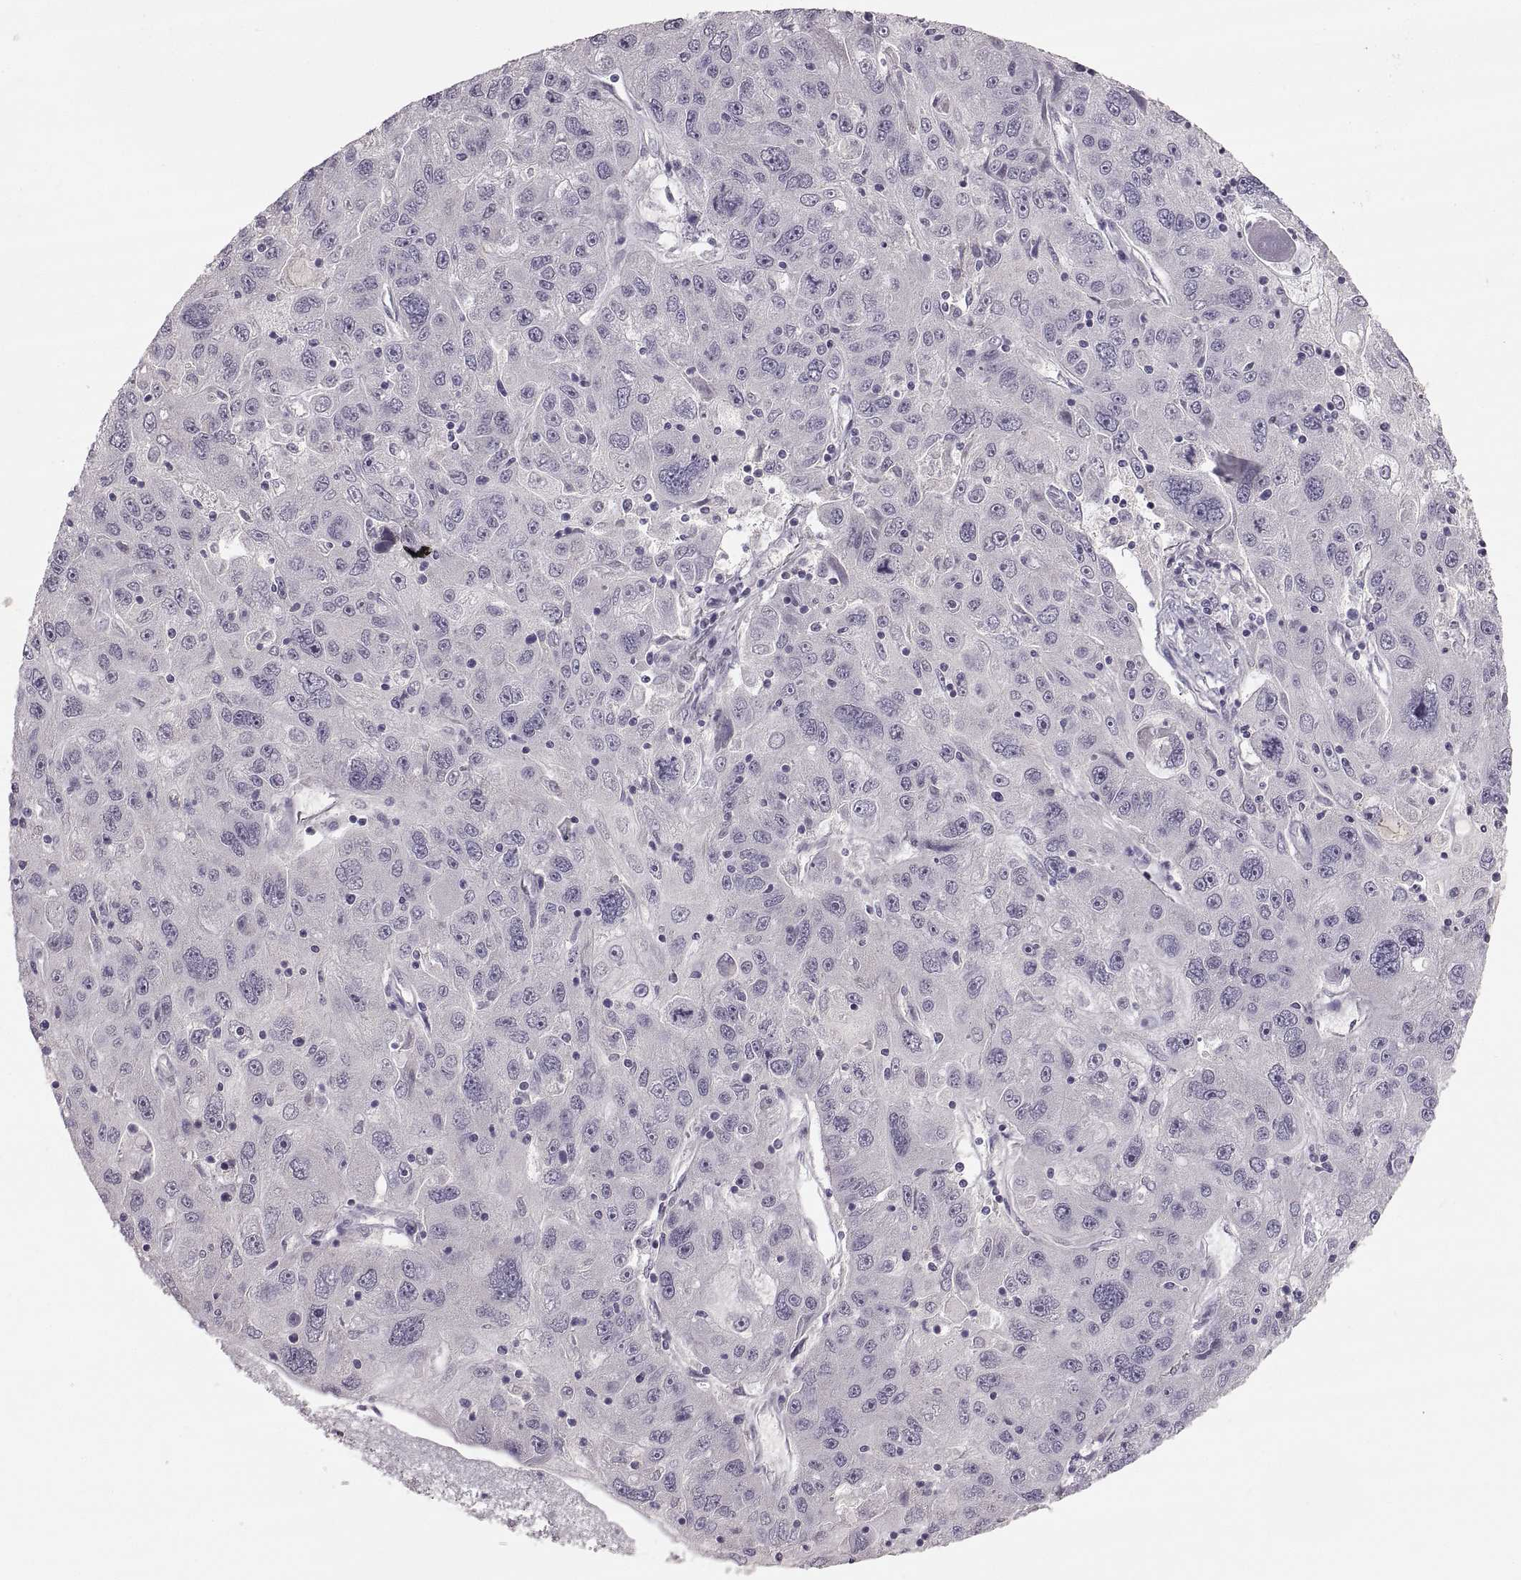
{"staining": {"intensity": "negative", "quantity": "none", "location": "none"}, "tissue": "stomach cancer", "cell_type": "Tumor cells", "image_type": "cancer", "snomed": [{"axis": "morphology", "description": "Adenocarcinoma, NOS"}, {"axis": "topography", "description": "Stomach"}], "caption": "Tumor cells show no significant protein positivity in adenocarcinoma (stomach).", "gene": "CDH2", "patient": {"sex": "male", "age": 56}}